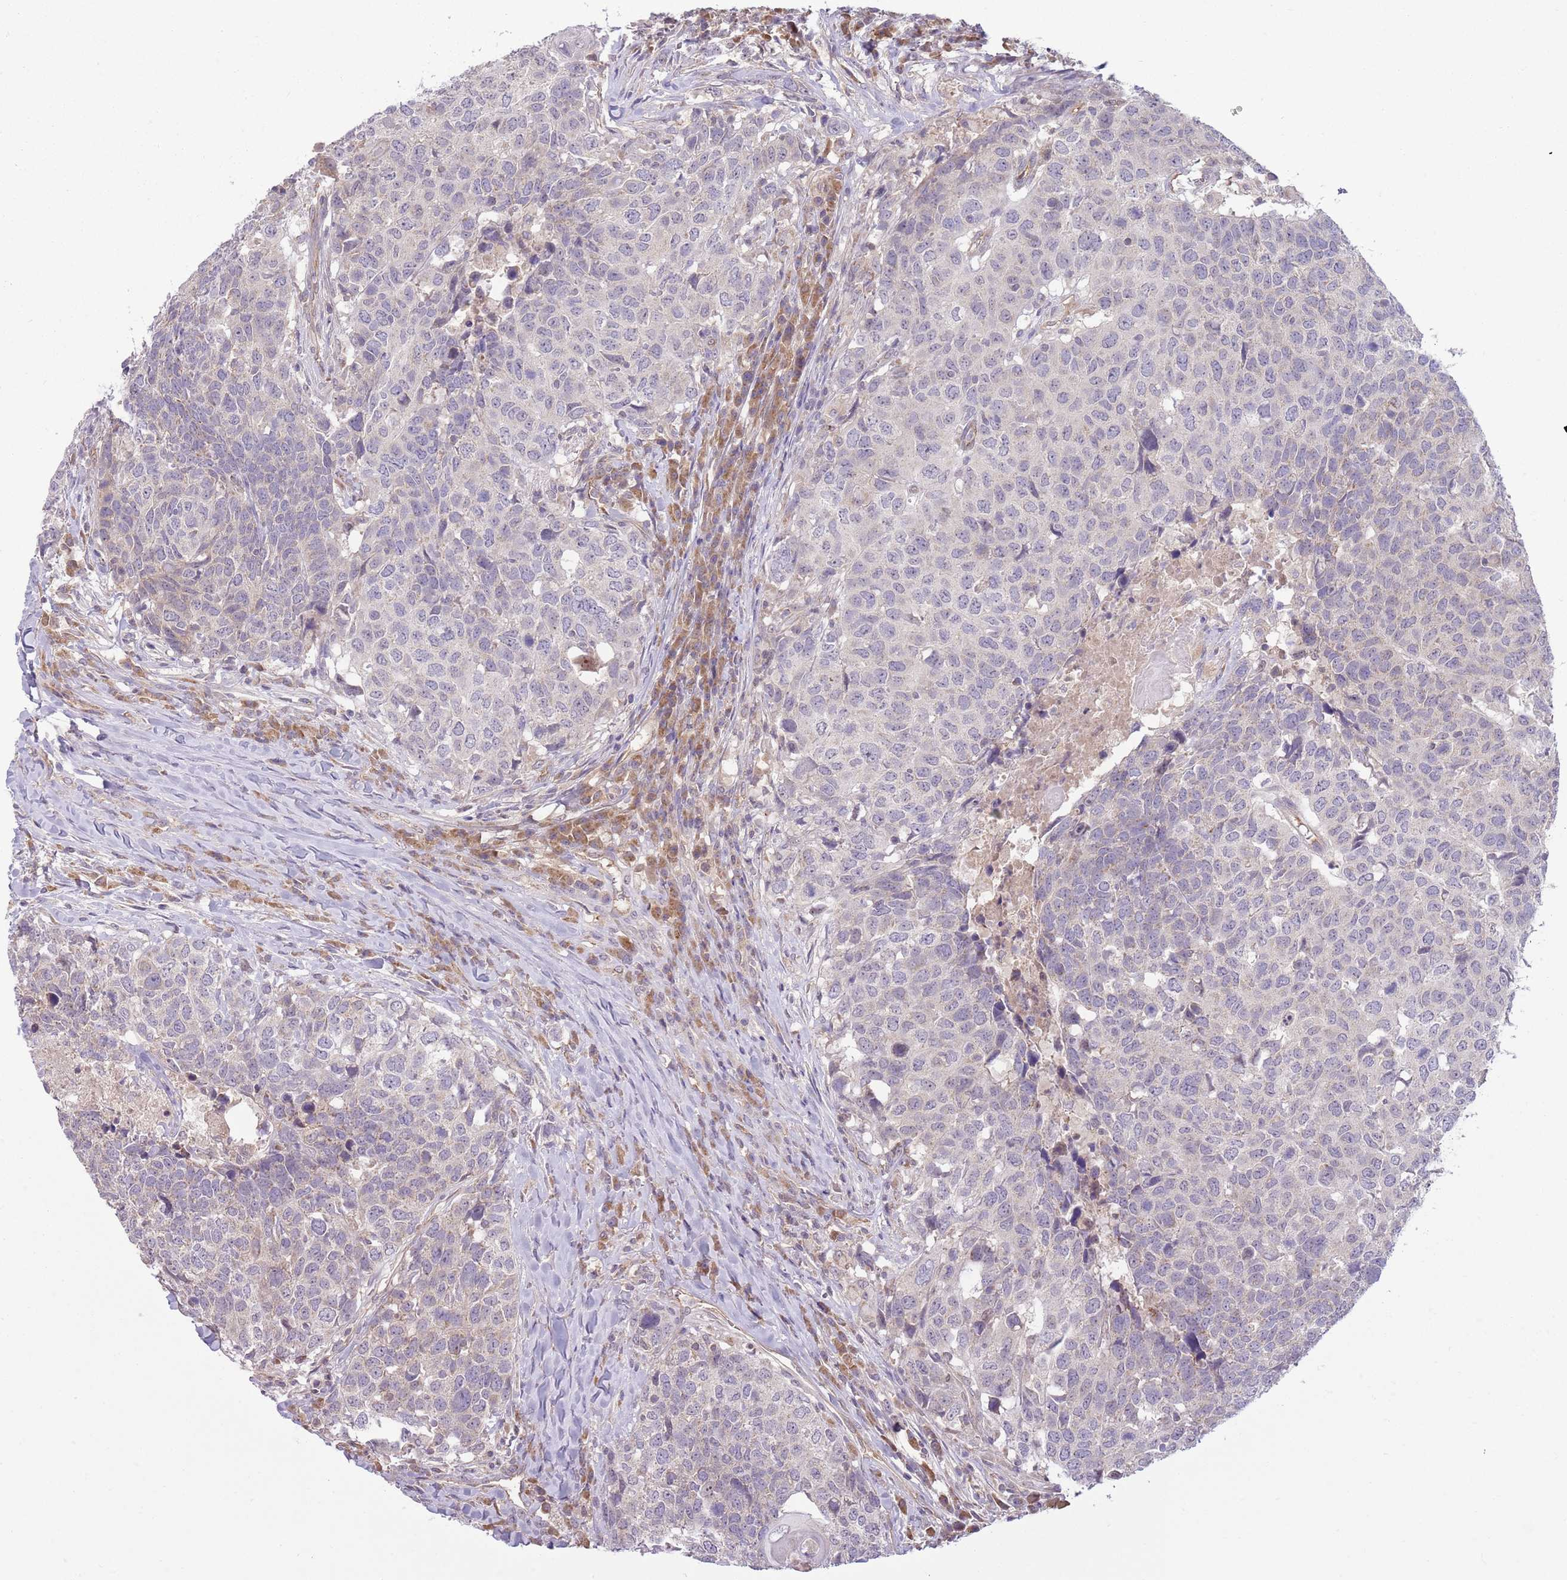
{"staining": {"intensity": "negative", "quantity": "none", "location": "none"}, "tissue": "head and neck cancer", "cell_type": "Tumor cells", "image_type": "cancer", "snomed": [{"axis": "morphology", "description": "Normal tissue, NOS"}, {"axis": "morphology", "description": "Squamous cell carcinoma, NOS"}, {"axis": "topography", "description": "Skeletal muscle"}, {"axis": "topography", "description": "Vascular tissue"}, {"axis": "topography", "description": "Peripheral nerve tissue"}, {"axis": "topography", "description": "Head-Neck"}], "caption": "Photomicrograph shows no significant protein positivity in tumor cells of head and neck cancer (squamous cell carcinoma). The staining is performed using DAB brown chromogen with nuclei counter-stained in using hematoxylin.", "gene": "SKOR2", "patient": {"sex": "male", "age": 66}}